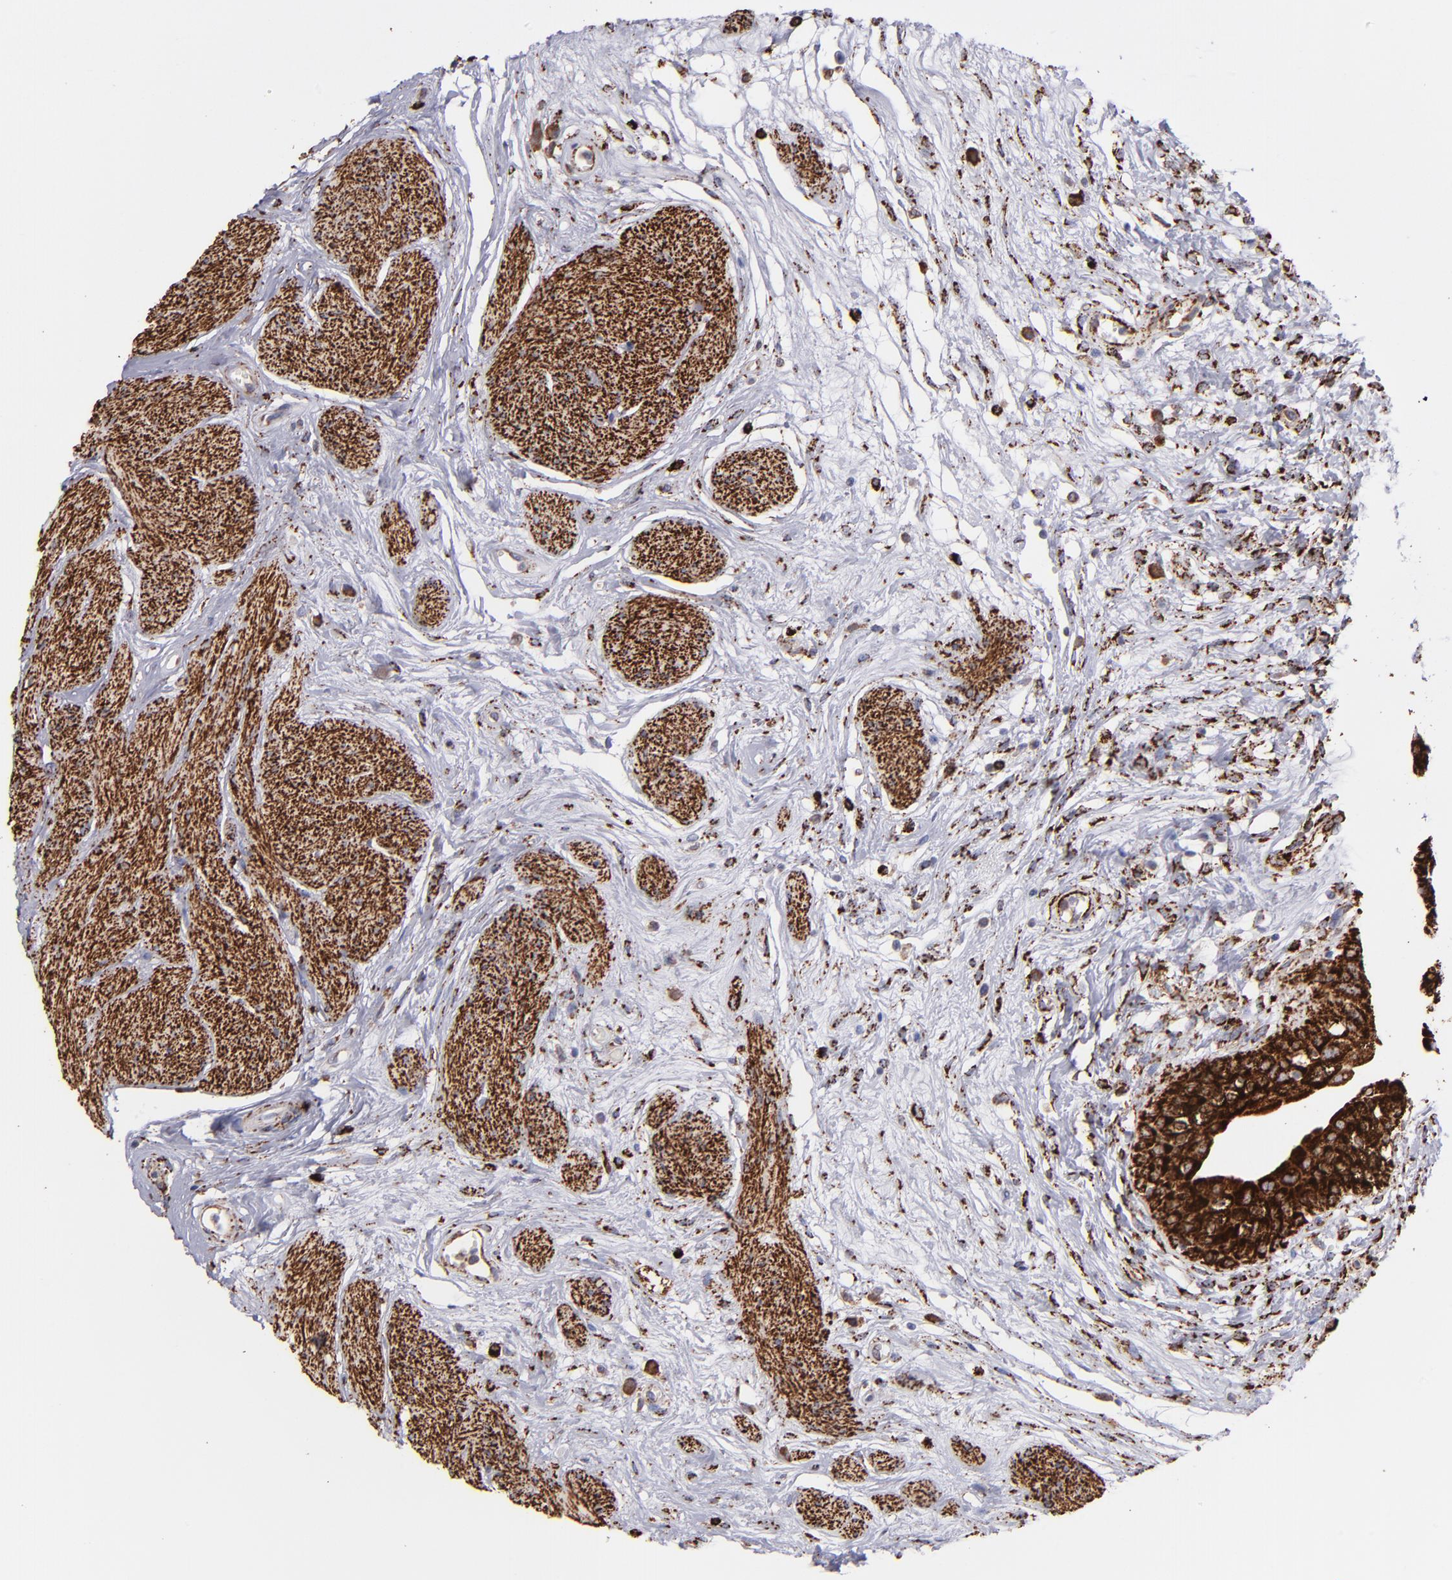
{"staining": {"intensity": "strong", "quantity": ">75%", "location": "cytoplasmic/membranous"}, "tissue": "urinary bladder", "cell_type": "Urothelial cells", "image_type": "normal", "snomed": [{"axis": "morphology", "description": "Normal tissue, NOS"}, {"axis": "topography", "description": "Urinary bladder"}], "caption": "High-power microscopy captured an immunohistochemistry micrograph of benign urinary bladder, revealing strong cytoplasmic/membranous expression in approximately >75% of urothelial cells. Using DAB (brown) and hematoxylin (blue) stains, captured at high magnification using brightfield microscopy.", "gene": "MAOB", "patient": {"sex": "female", "age": 55}}